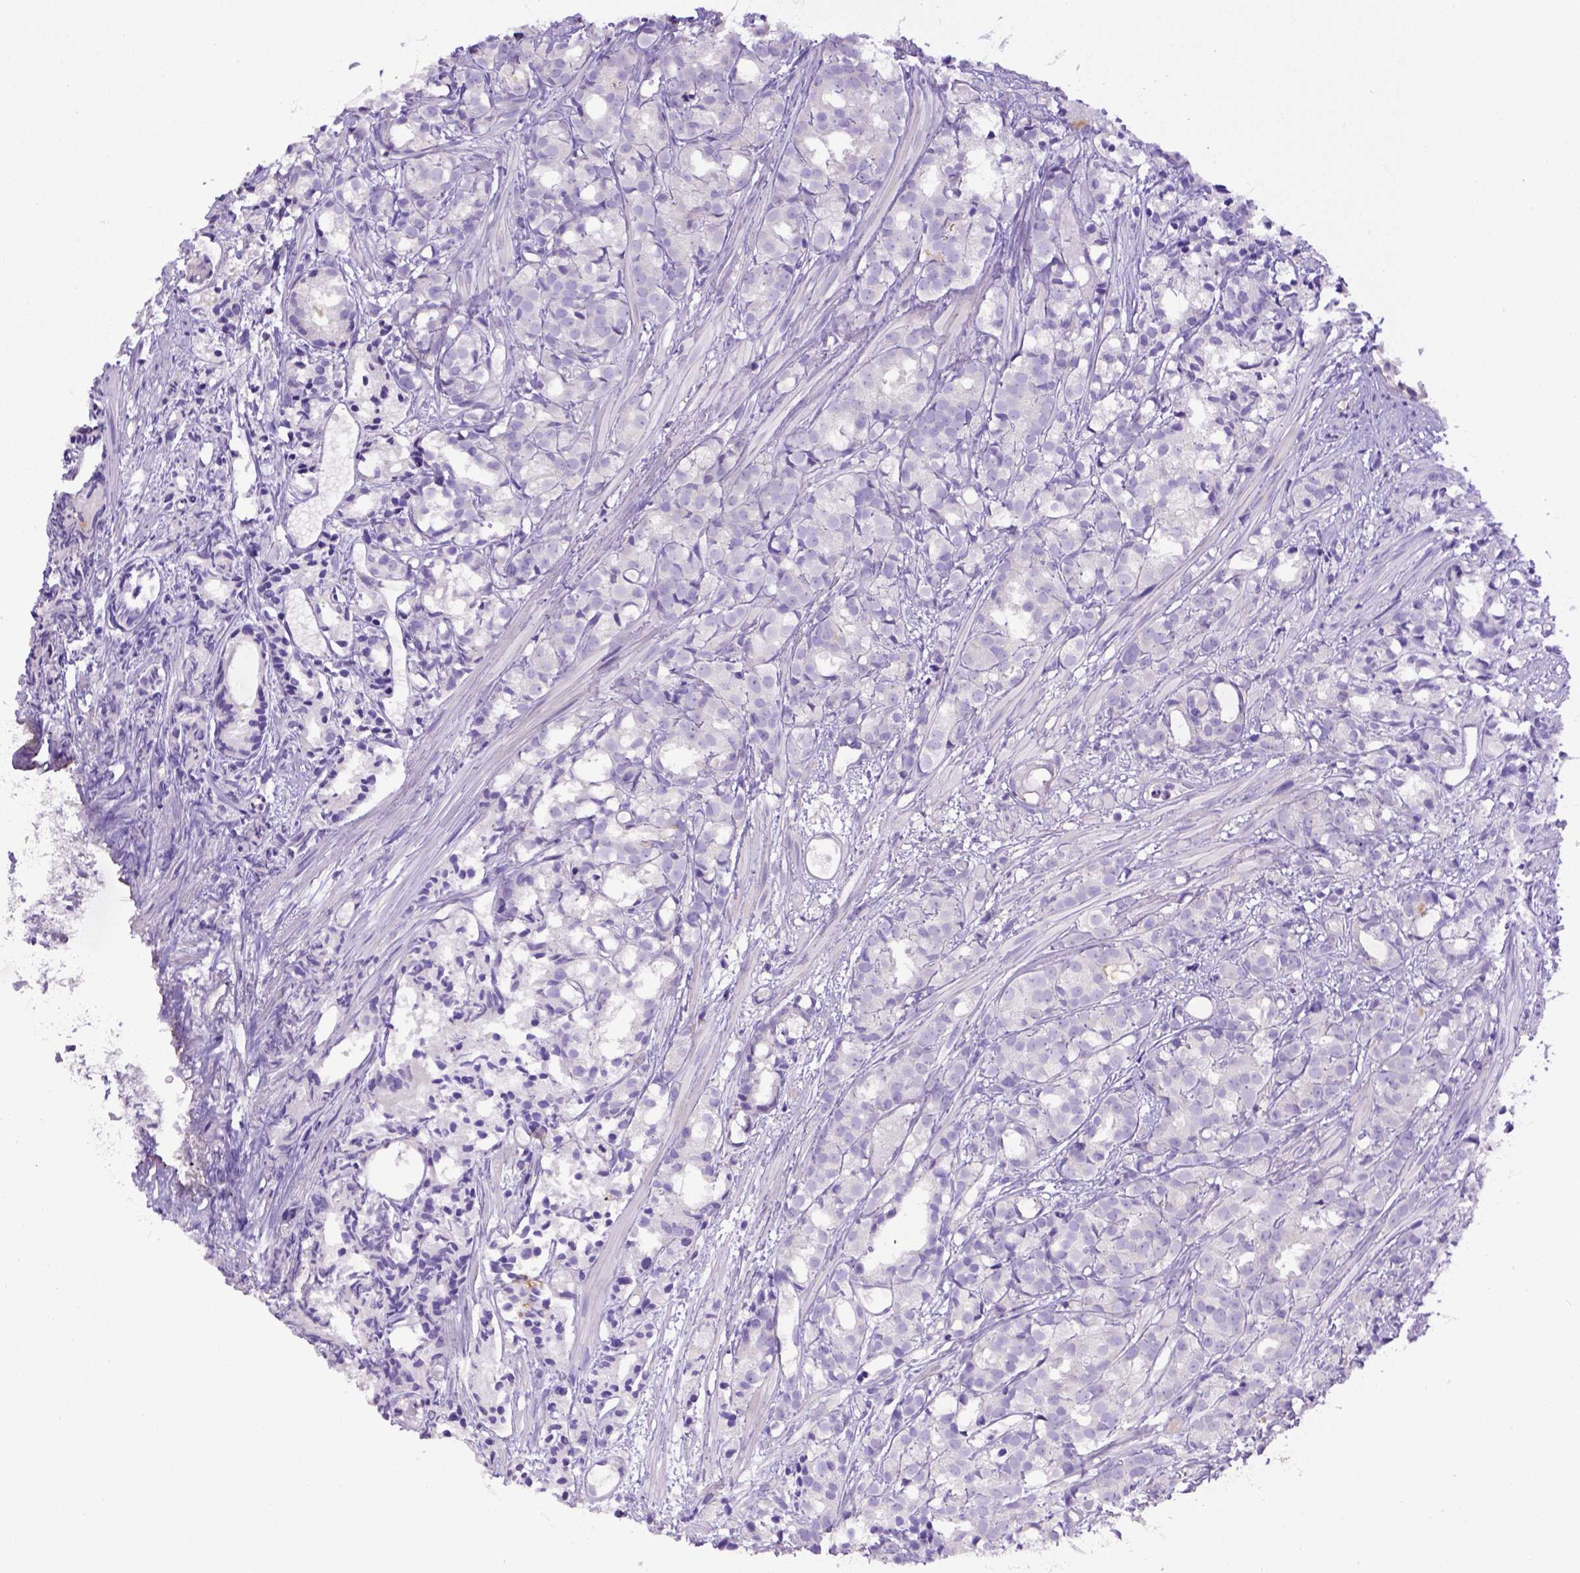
{"staining": {"intensity": "negative", "quantity": "none", "location": "none"}, "tissue": "prostate cancer", "cell_type": "Tumor cells", "image_type": "cancer", "snomed": [{"axis": "morphology", "description": "Adenocarcinoma, High grade"}, {"axis": "topography", "description": "Prostate"}], "caption": "Protein analysis of prostate cancer demonstrates no significant staining in tumor cells. (DAB (3,3'-diaminobenzidine) IHC visualized using brightfield microscopy, high magnification).", "gene": "CD40", "patient": {"sex": "male", "age": 79}}